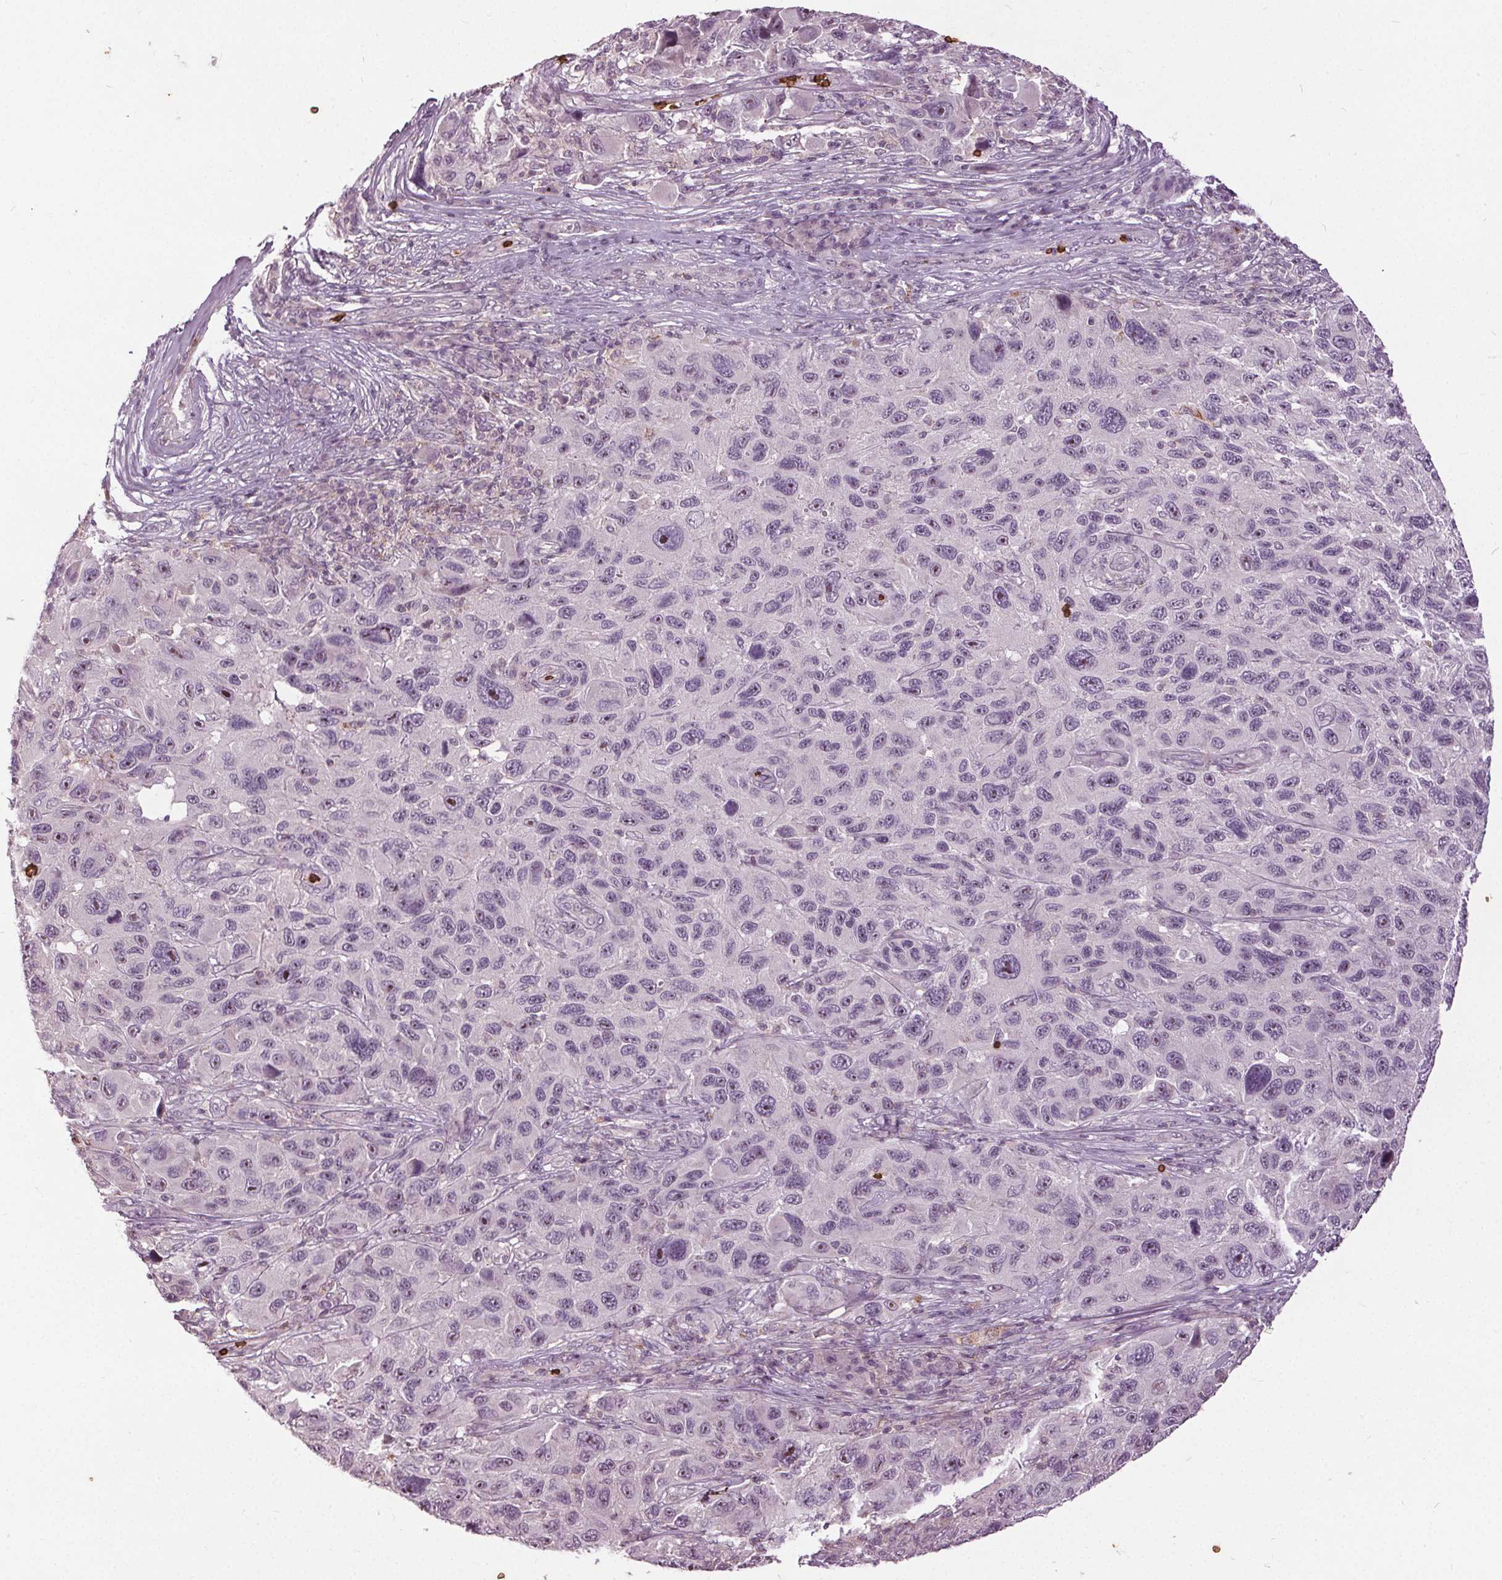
{"staining": {"intensity": "moderate", "quantity": "<25%", "location": "nuclear"}, "tissue": "melanoma", "cell_type": "Tumor cells", "image_type": "cancer", "snomed": [{"axis": "morphology", "description": "Malignant melanoma, NOS"}, {"axis": "topography", "description": "Skin"}], "caption": "There is low levels of moderate nuclear expression in tumor cells of malignant melanoma, as demonstrated by immunohistochemical staining (brown color).", "gene": "SLC4A1", "patient": {"sex": "male", "age": 53}}